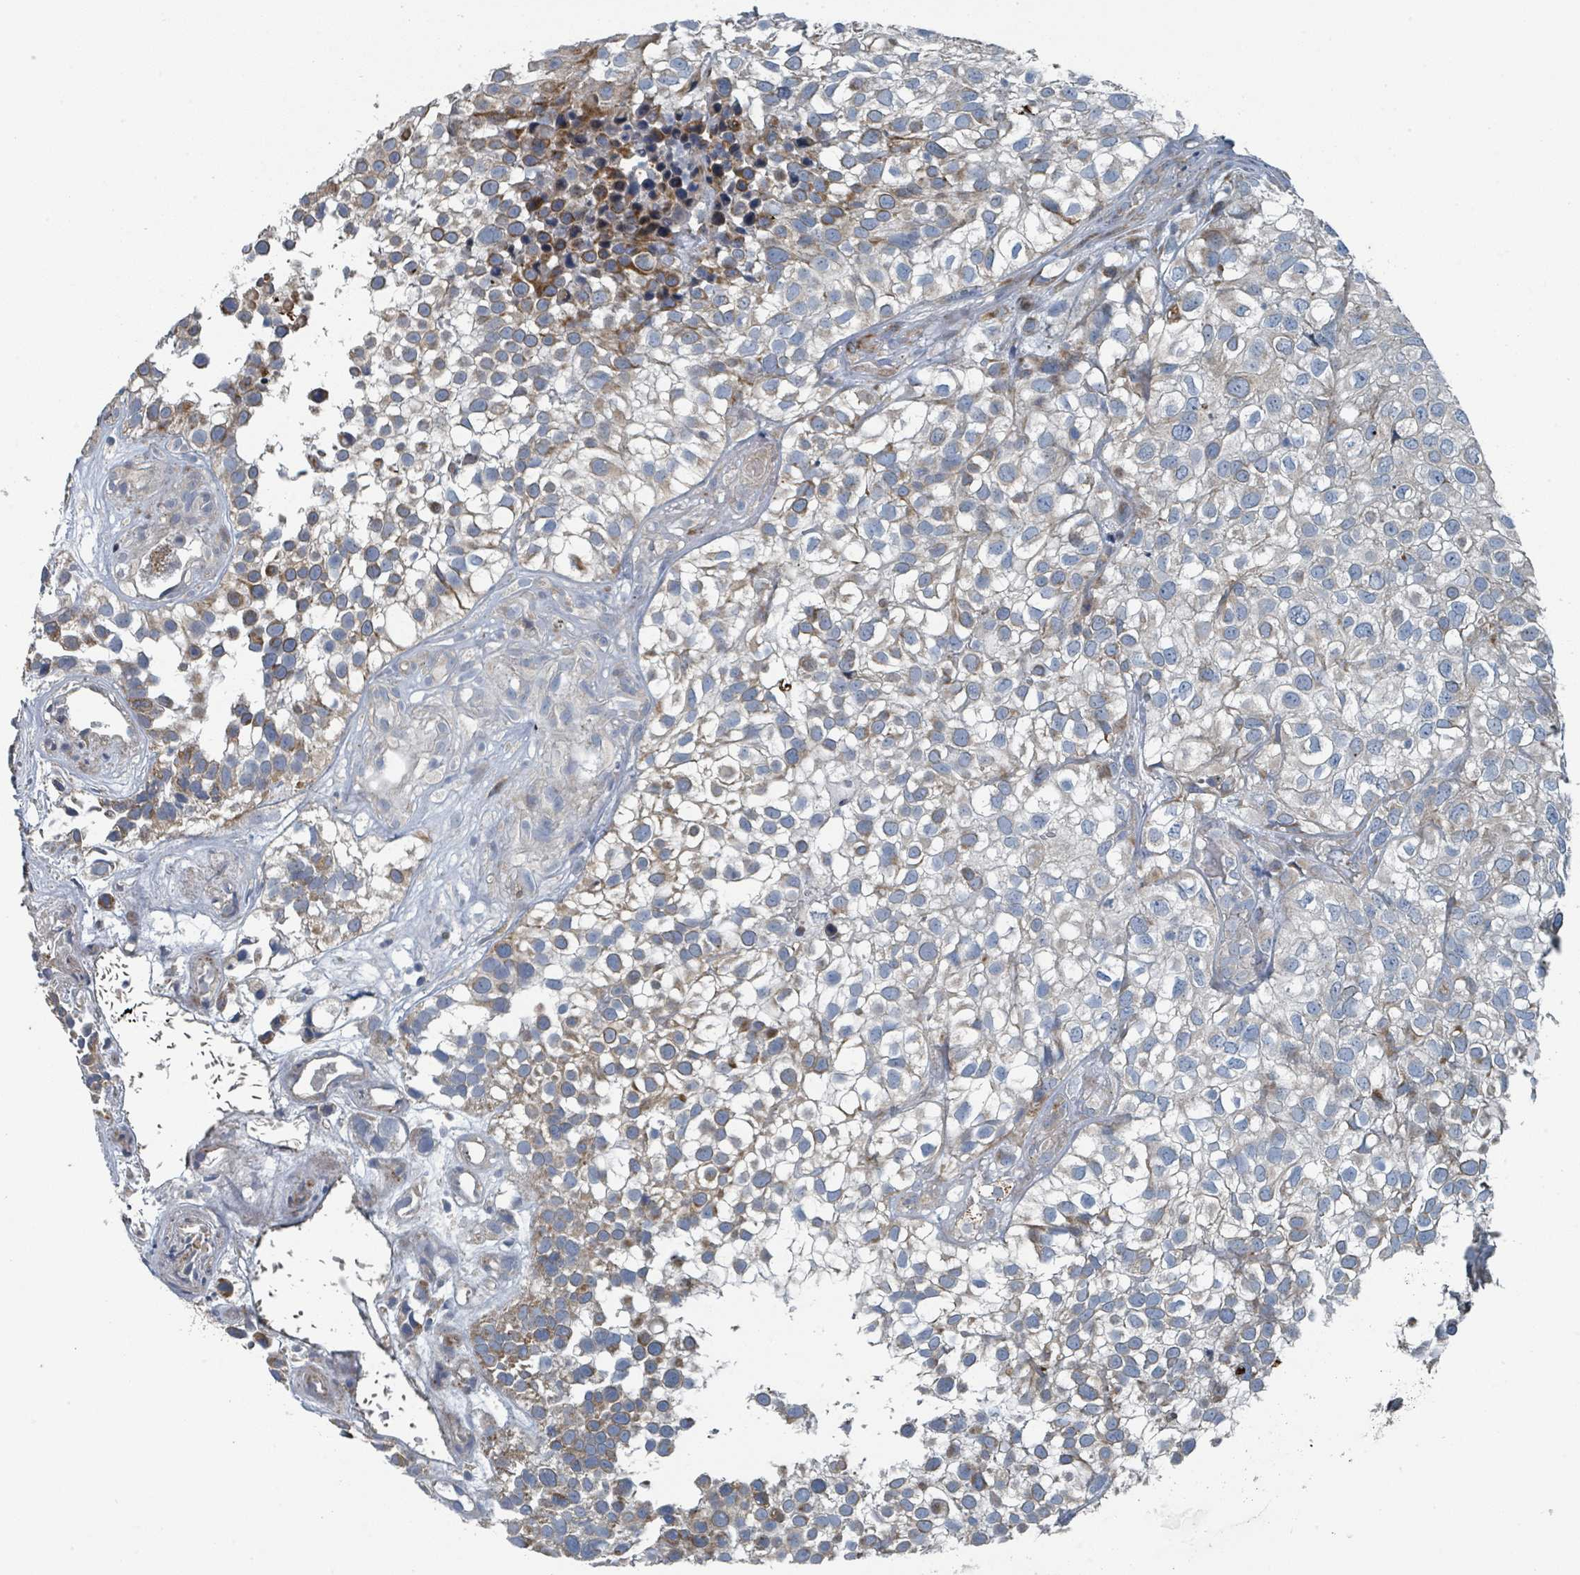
{"staining": {"intensity": "moderate", "quantity": "25%-75%", "location": "cytoplasmic/membranous"}, "tissue": "urothelial cancer", "cell_type": "Tumor cells", "image_type": "cancer", "snomed": [{"axis": "morphology", "description": "Urothelial carcinoma, High grade"}, {"axis": "topography", "description": "Urinary bladder"}], "caption": "A brown stain shows moderate cytoplasmic/membranous expression of a protein in human urothelial cancer tumor cells. (DAB (3,3'-diaminobenzidine) = brown stain, brightfield microscopy at high magnification).", "gene": "DIPK2A", "patient": {"sex": "male", "age": 56}}